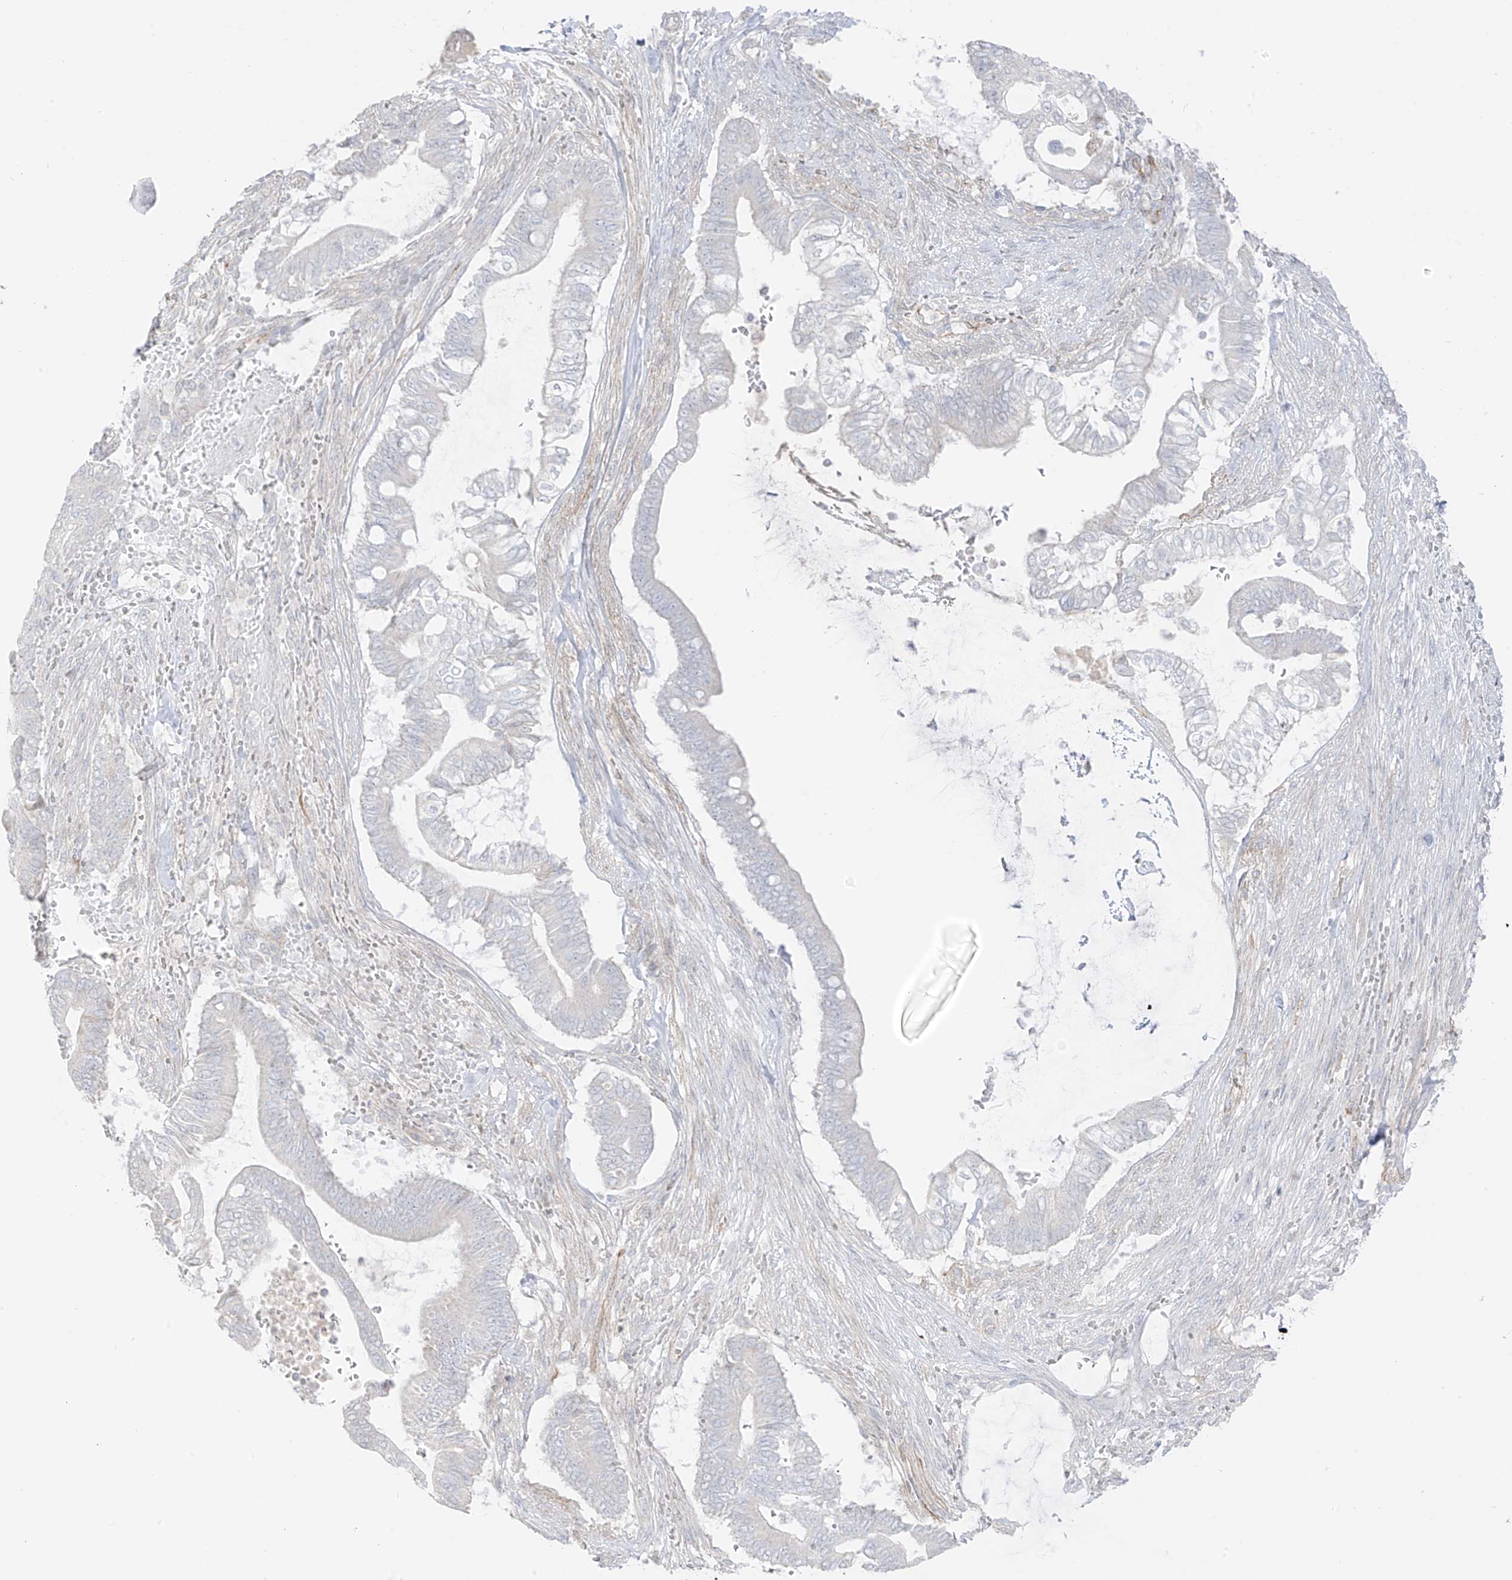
{"staining": {"intensity": "negative", "quantity": "none", "location": "none"}, "tissue": "pancreatic cancer", "cell_type": "Tumor cells", "image_type": "cancer", "snomed": [{"axis": "morphology", "description": "Adenocarcinoma, NOS"}, {"axis": "topography", "description": "Pancreas"}], "caption": "IHC photomicrograph of neoplastic tissue: pancreatic adenocarcinoma stained with DAB displays no significant protein positivity in tumor cells.", "gene": "C11orf87", "patient": {"sex": "male", "age": 68}}